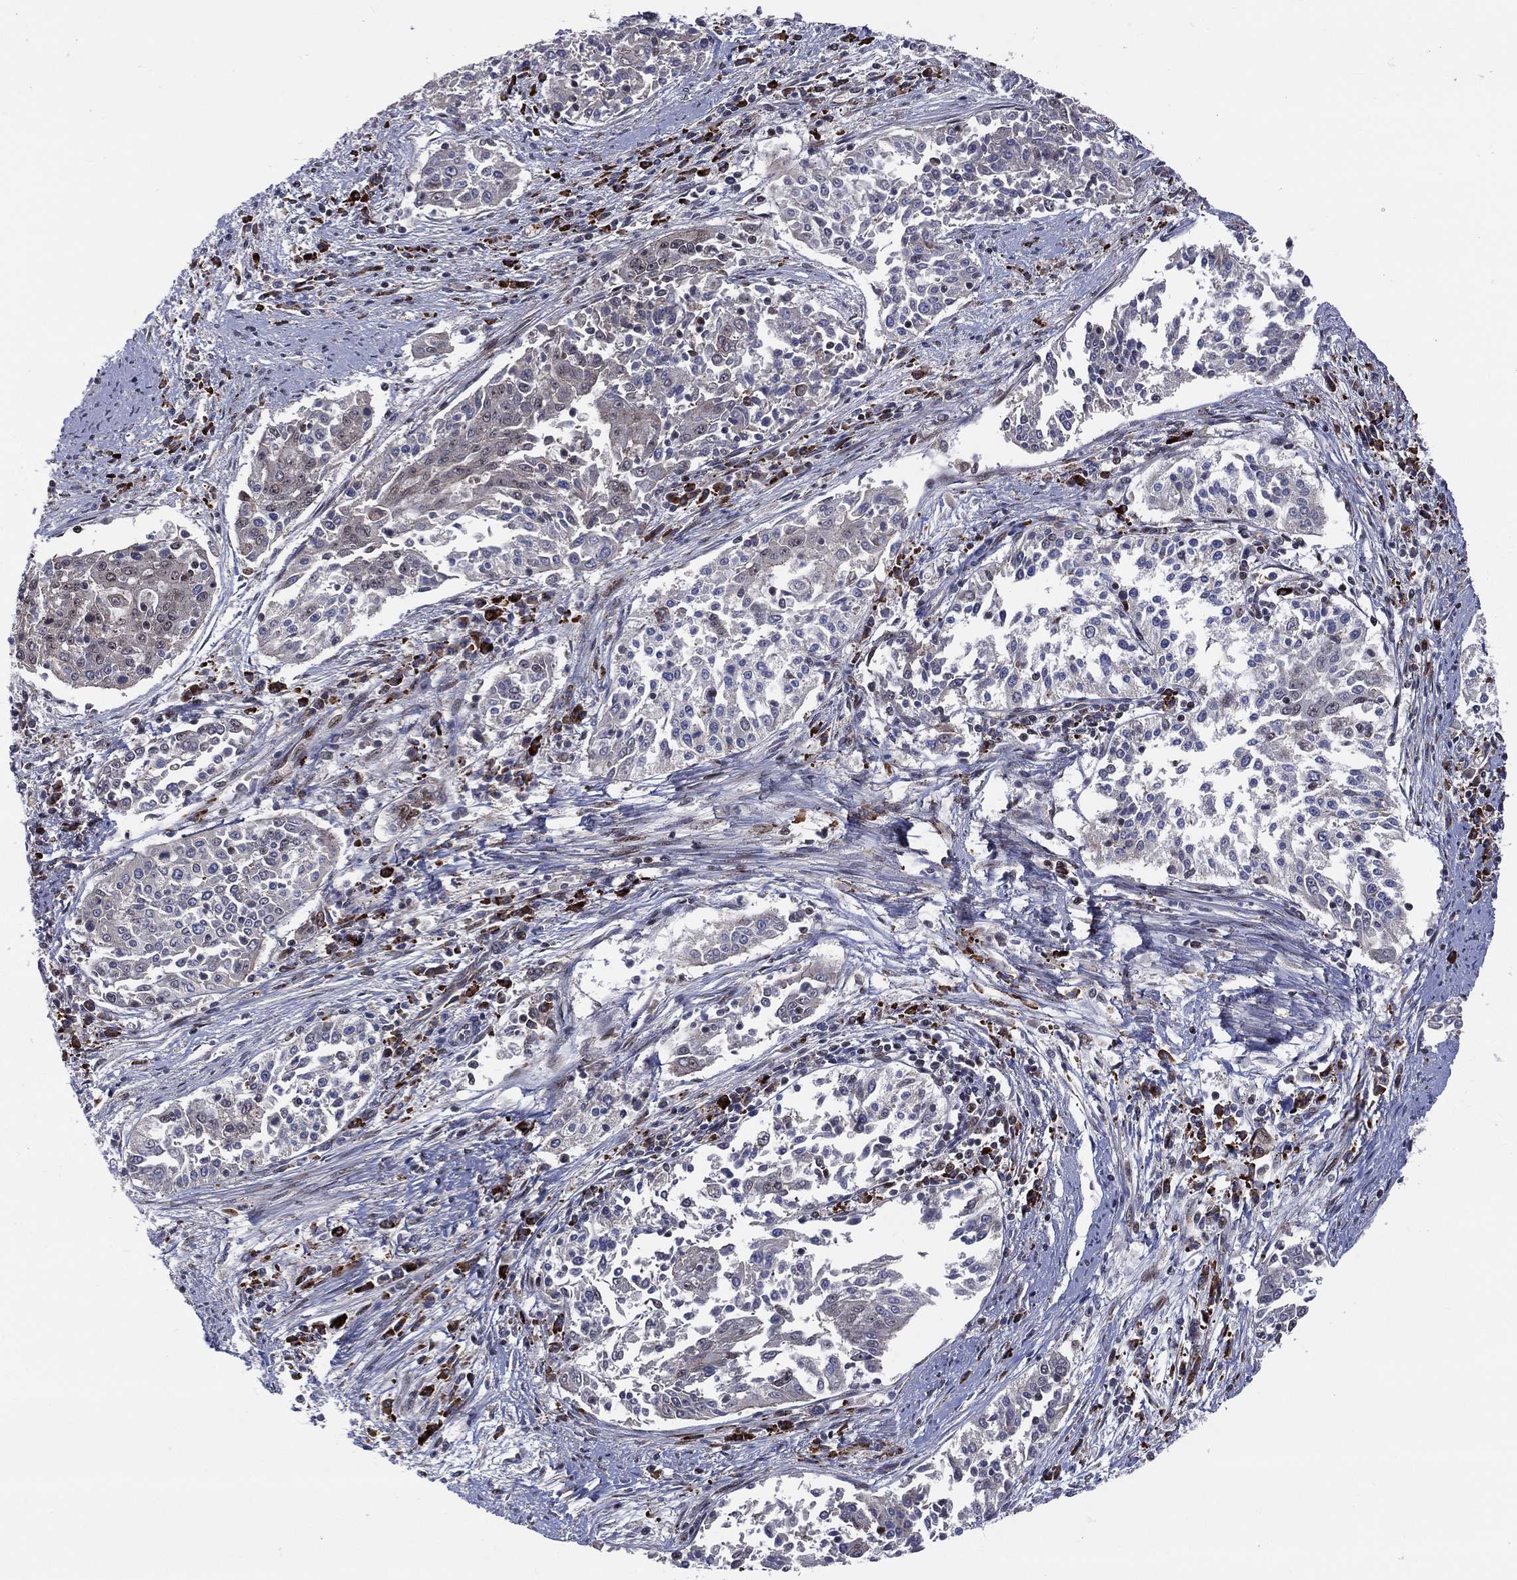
{"staining": {"intensity": "moderate", "quantity": "<25%", "location": "nuclear"}, "tissue": "cervical cancer", "cell_type": "Tumor cells", "image_type": "cancer", "snomed": [{"axis": "morphology", "description": "Squamous cell carcinoma, NOS"}, {"axis": "topography", "description": "Cervix"}], "caption": "DAB immunohistochemical staining of human squamous cell carcinoma (cervical) displays moderate nuclear protein positivity in about <25% of tumor cells.", "gene": "VHL", "patient": {"sex": "female", "age": 41}}